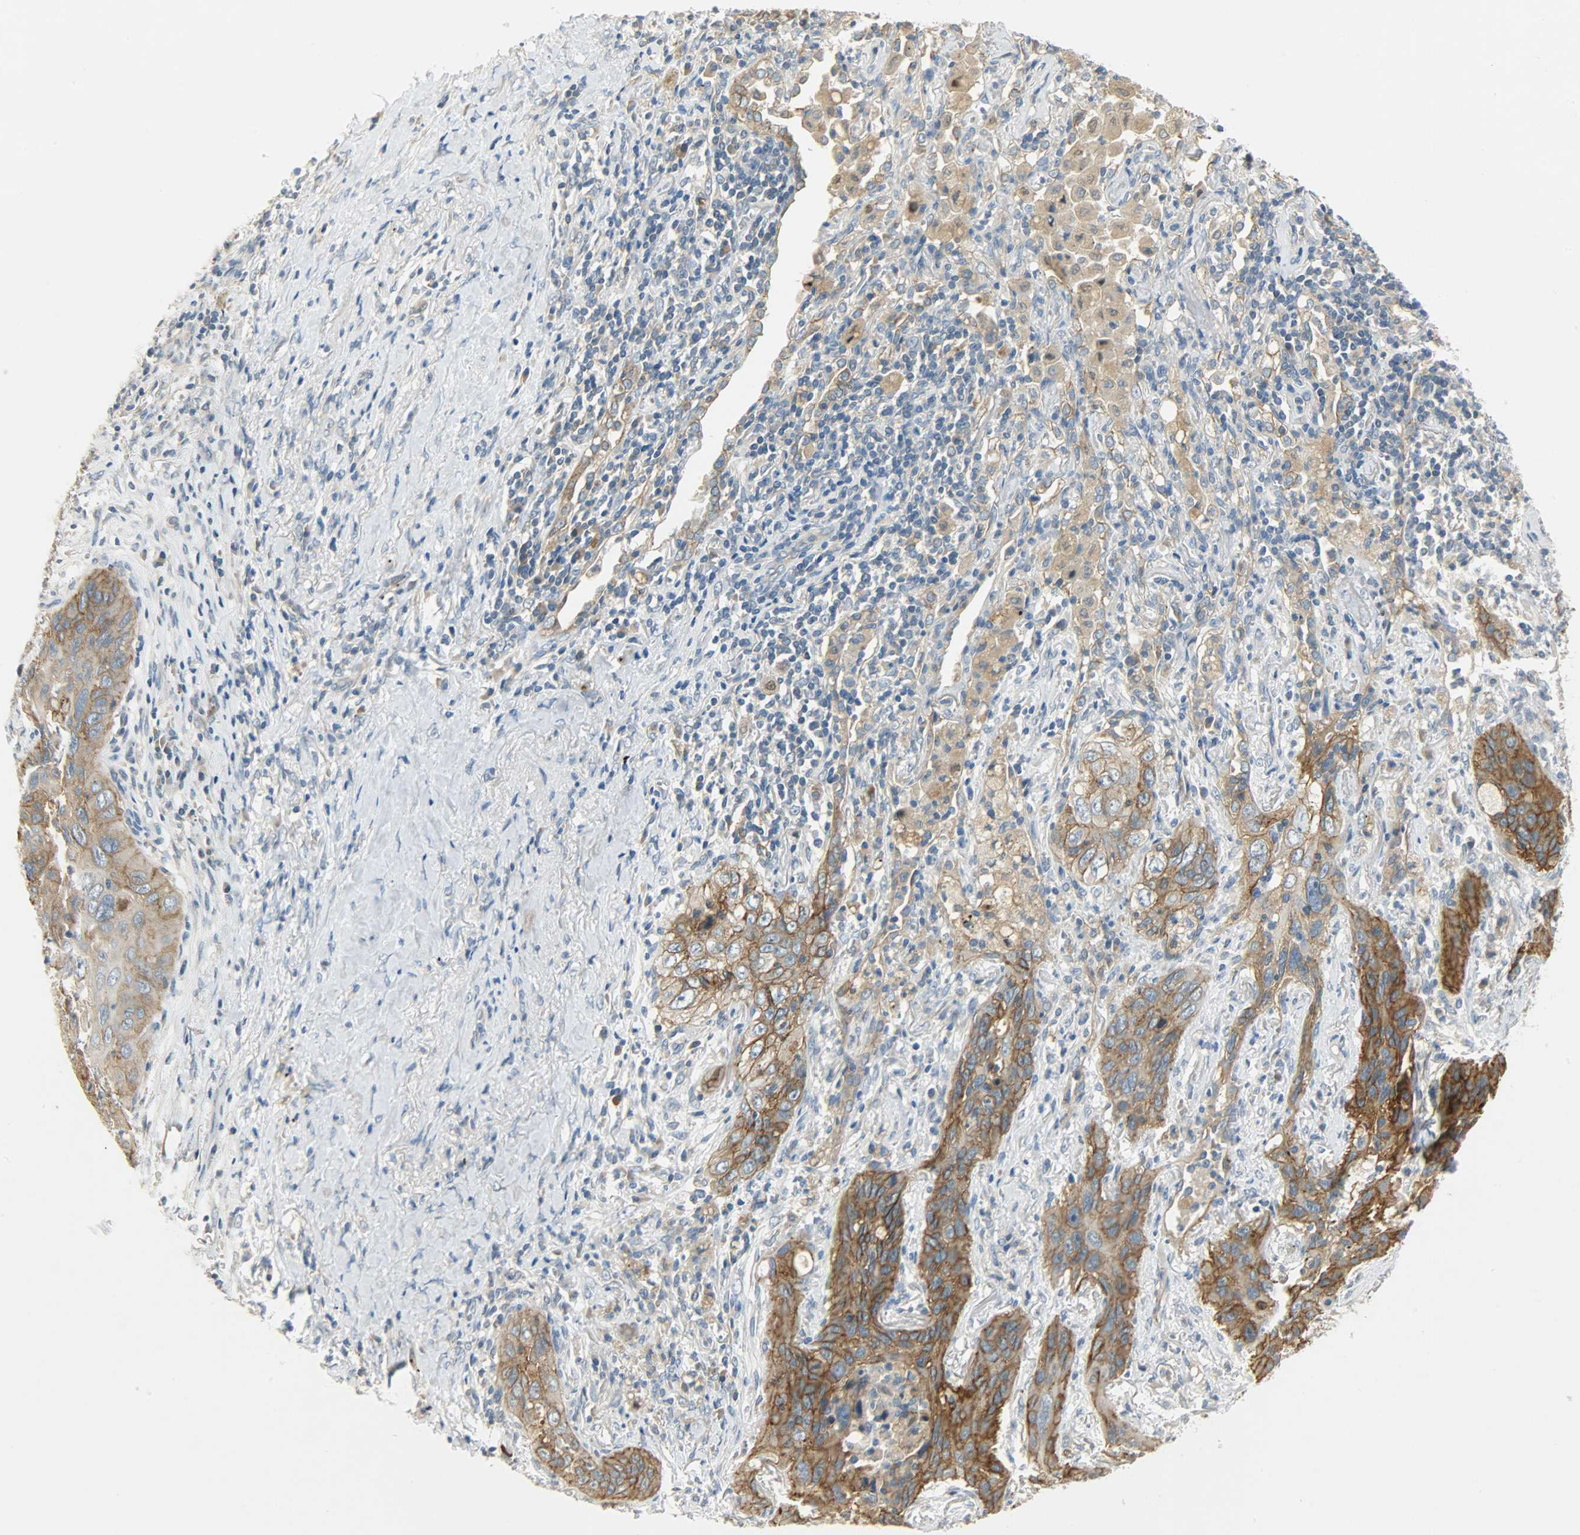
{"staining": {"intensity": "strong", "quantity": ">75%", "location": "cytoplasmic/membranous"}, "tissue": "lung cancer", "cell_type": "Tumor cells", "image_type": "cancer", "snomed": [{"axis": "morphology", "description": "Squamous cell carcinoma, NOS"}, {"axis": "topography", "description": "Lung"}], "caption": "The image reveals a brown stain indicating the presence of a protein in the cytoplasmic/membranous of tumor cells in squamous cell carcinoma (lung).", "gene": "DSG2", "patient": {"sex": "female", "age": 67}}